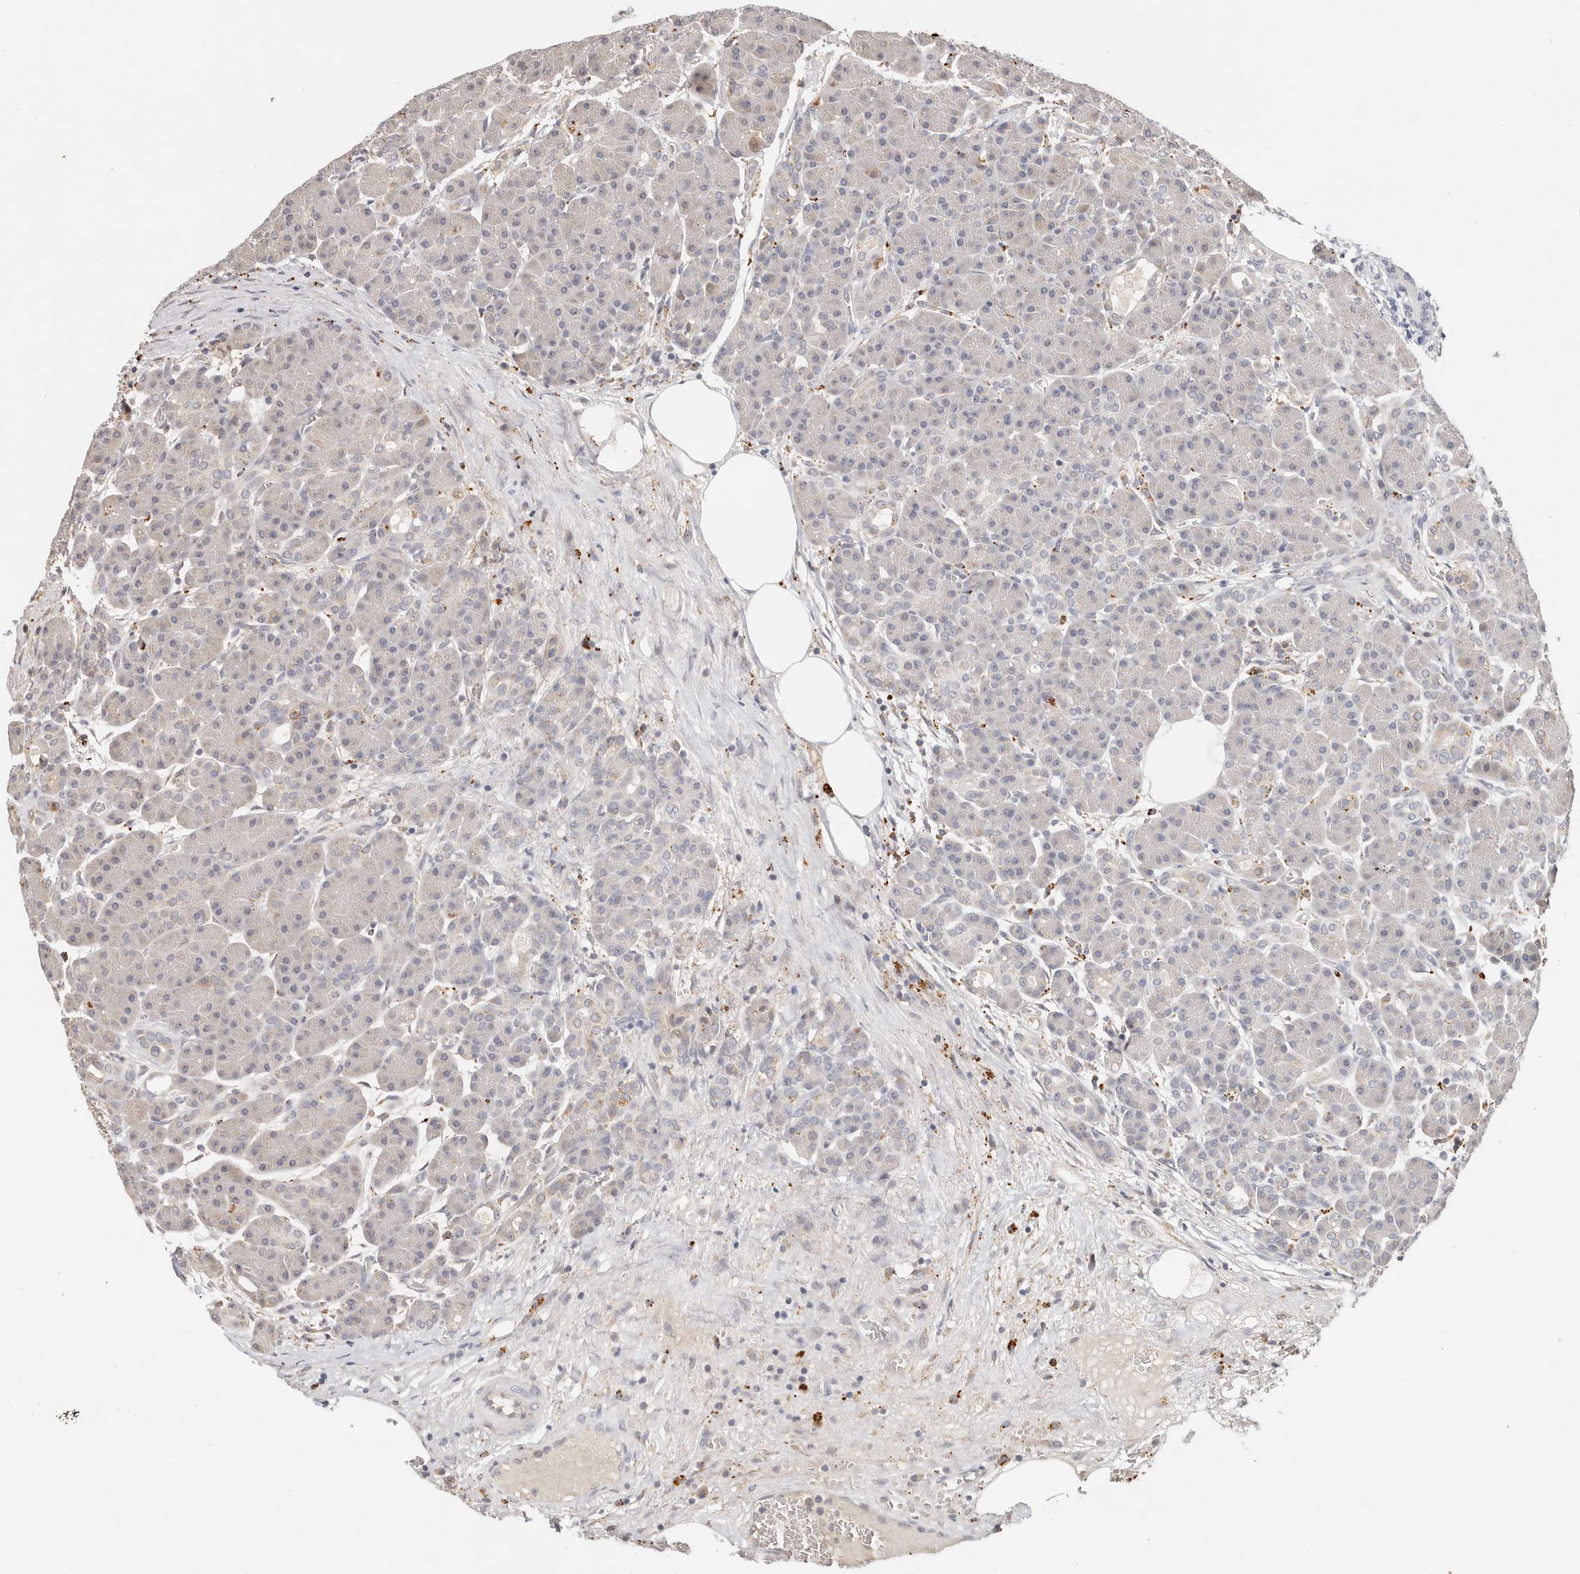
{"staining": {"intensity": "weak", "quantity": "<25%", "location": "cytoplasmic/membranous"}, "tissue": "pancreas", "cell_type": "Exocrine glandular cells", "image_type": "normal", "snomed": [{"axis": "morphology", "description": "Normal tissue, NOS"}, {"axis": "topography", "description": "Pancreas"}], "caption": "DAB immunohistochemical staining of normal pancreas displays no significant staining in exocrine glandular cells. (Brightfield microscopy of DAB (3,3'-diaminobenzidine) IHC at high magnification).", "gene": "ZRANB1", "patient": {"sex": "male", "age": 63}}